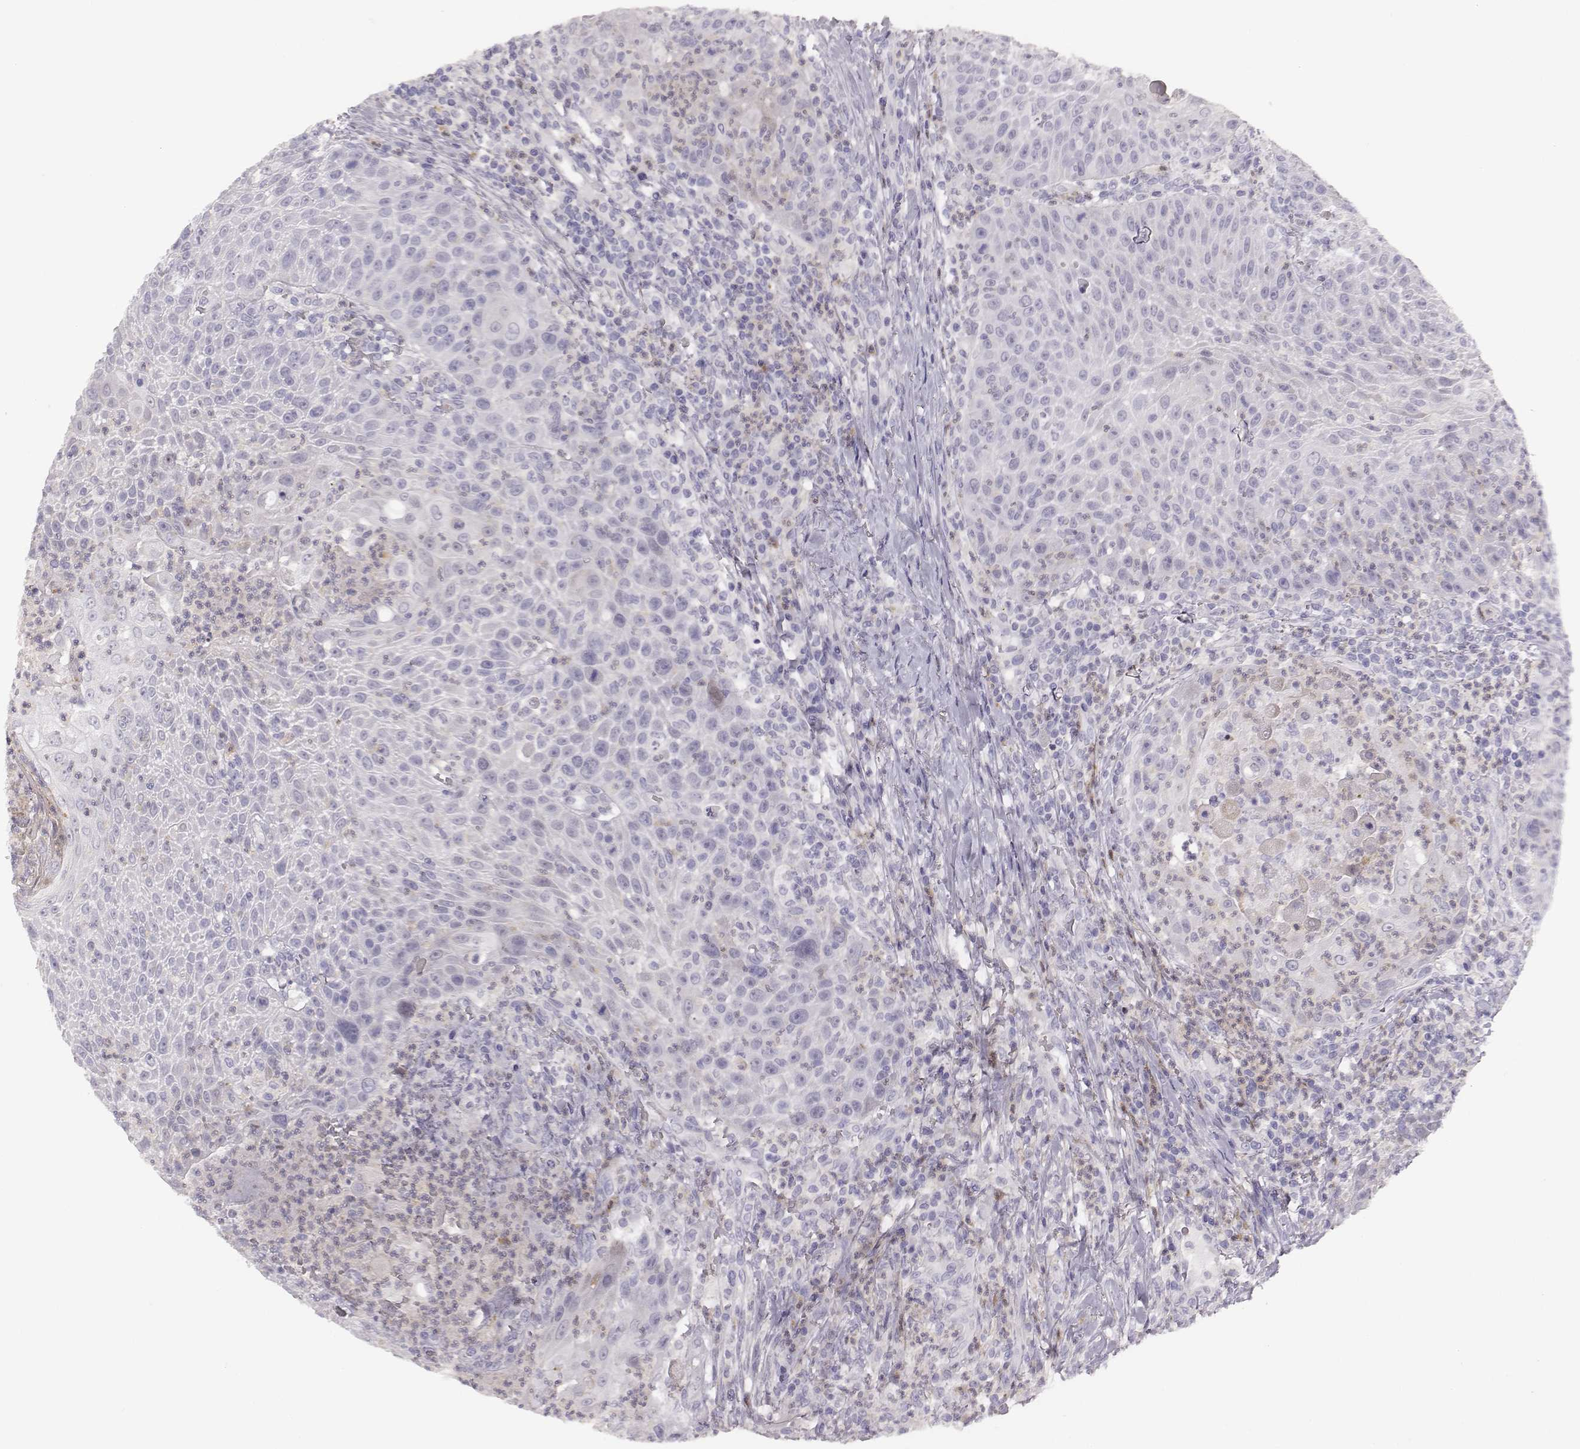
{"staining": {"intensity": "negative", "quantity": "none", "location": "none"}, "tissue": "head and neck cancer", "cell_type": "Tumor cells", "image_type": "cancer", "snomed": [{"axis": "morphology", "description": "Squamous cell carcinoma, NOS"}, {"axis": "topography", "description": "Head-Neck"}], "caption": "This micrograph is of head and neck squamous cell carcinoma stained with IHC to label a protein in brown with the nuclei are counter-stained blue. There is no positivity in tumor cells.", "gene": "ADAM7", "patient": {"sex": "male", "age": 69}}